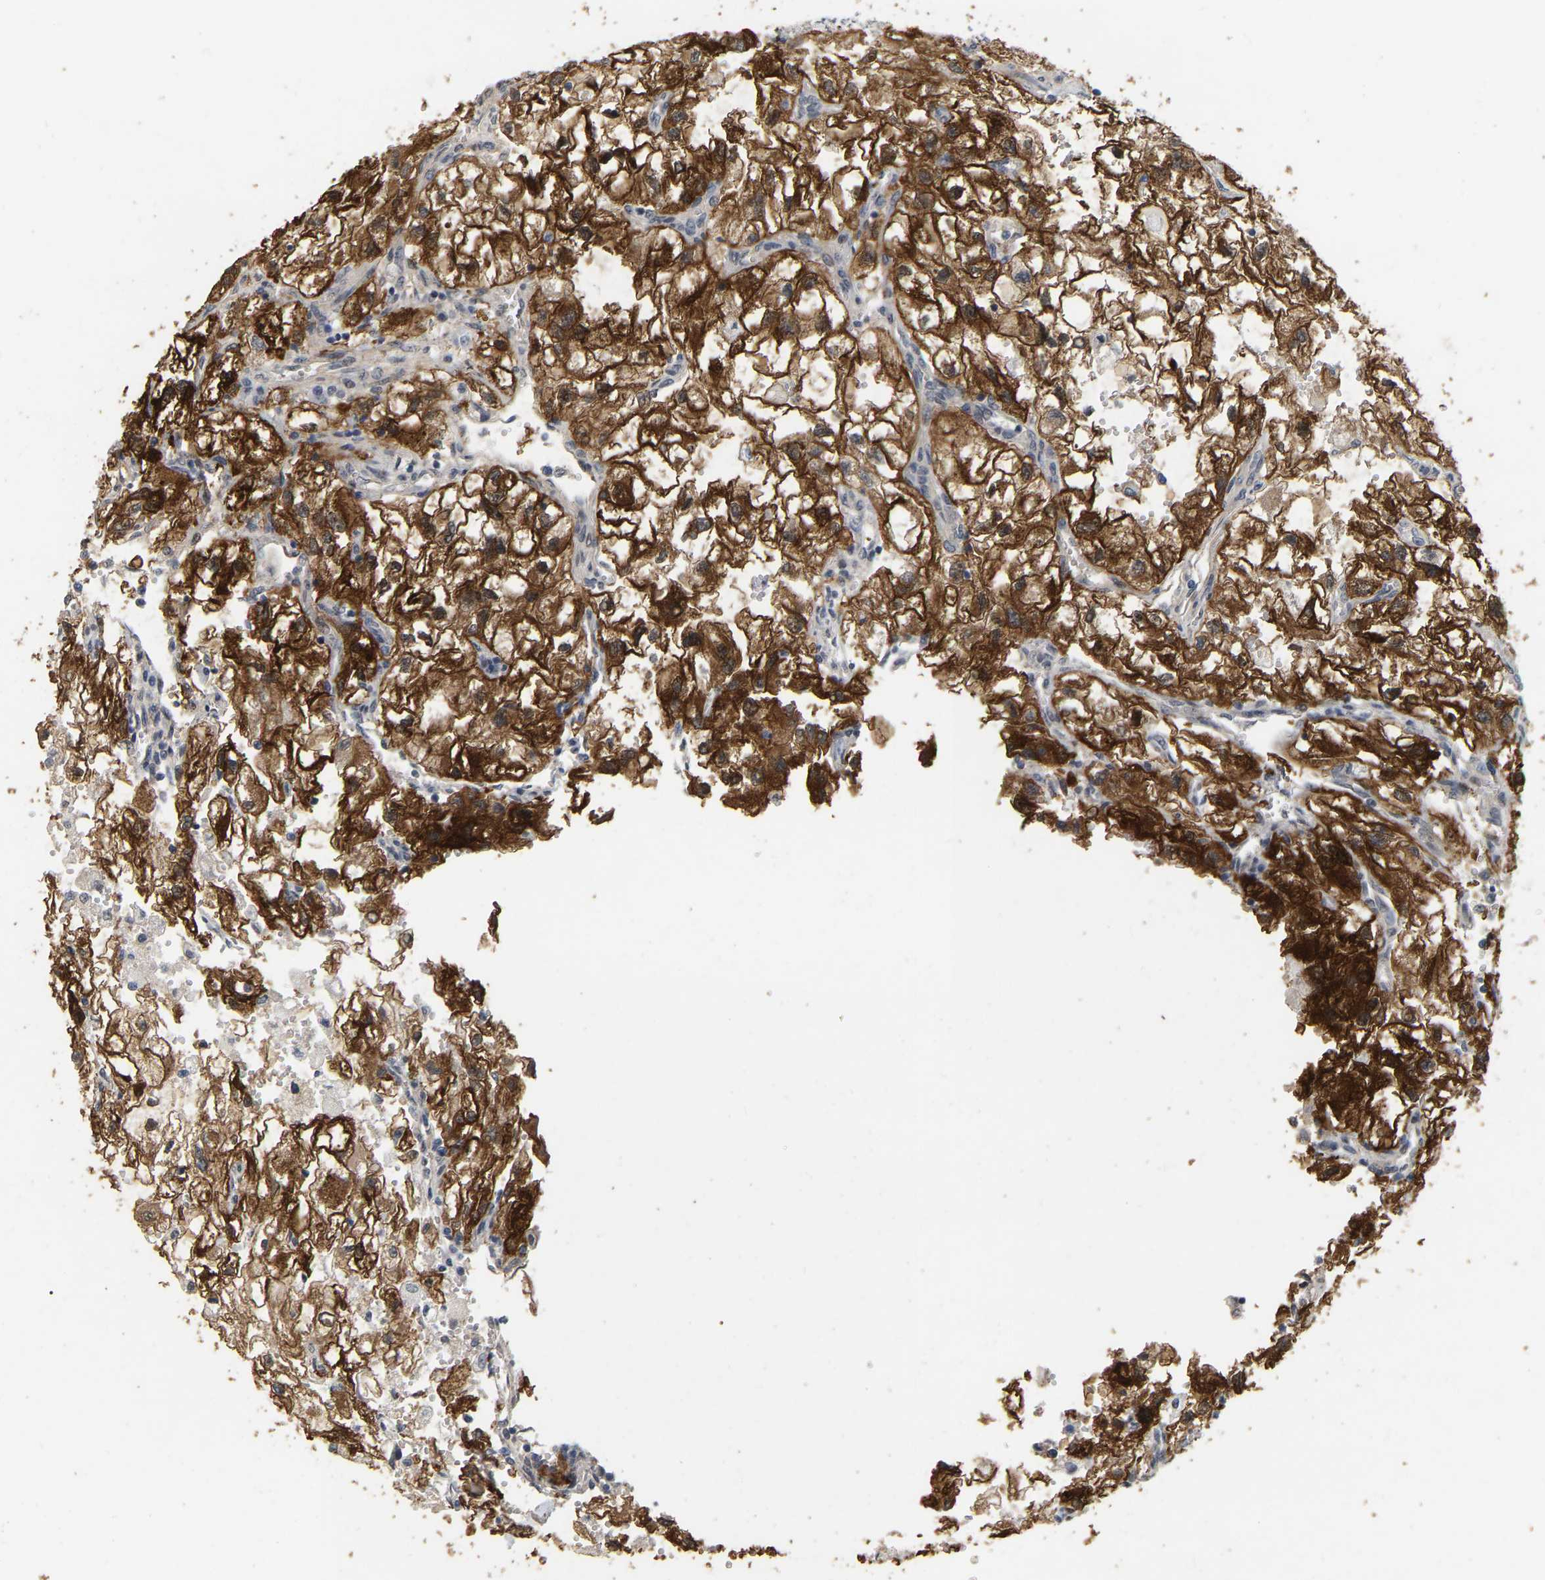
{"staining": {"intensity": "strong", "quantity": ">75%", "location": "cytoplasmic/membranous"}, "tissue": "renal cancer", "cell_type": "Tumor cells", "image_type": "cancer", "snomed": [{"axis": "morphology", "description": "Adenocarcinoma, NOS"}, {"axis": "topography", "description": "Kidney"}], "caption": "A high amount of strong cytoplasmic/membranous expression is seen in approximately >75% of tumor cells in adenocarcinoma (renal) tissue.", "gene": "RUVBL1", "patient": {"sex": "female", "age": 70}}